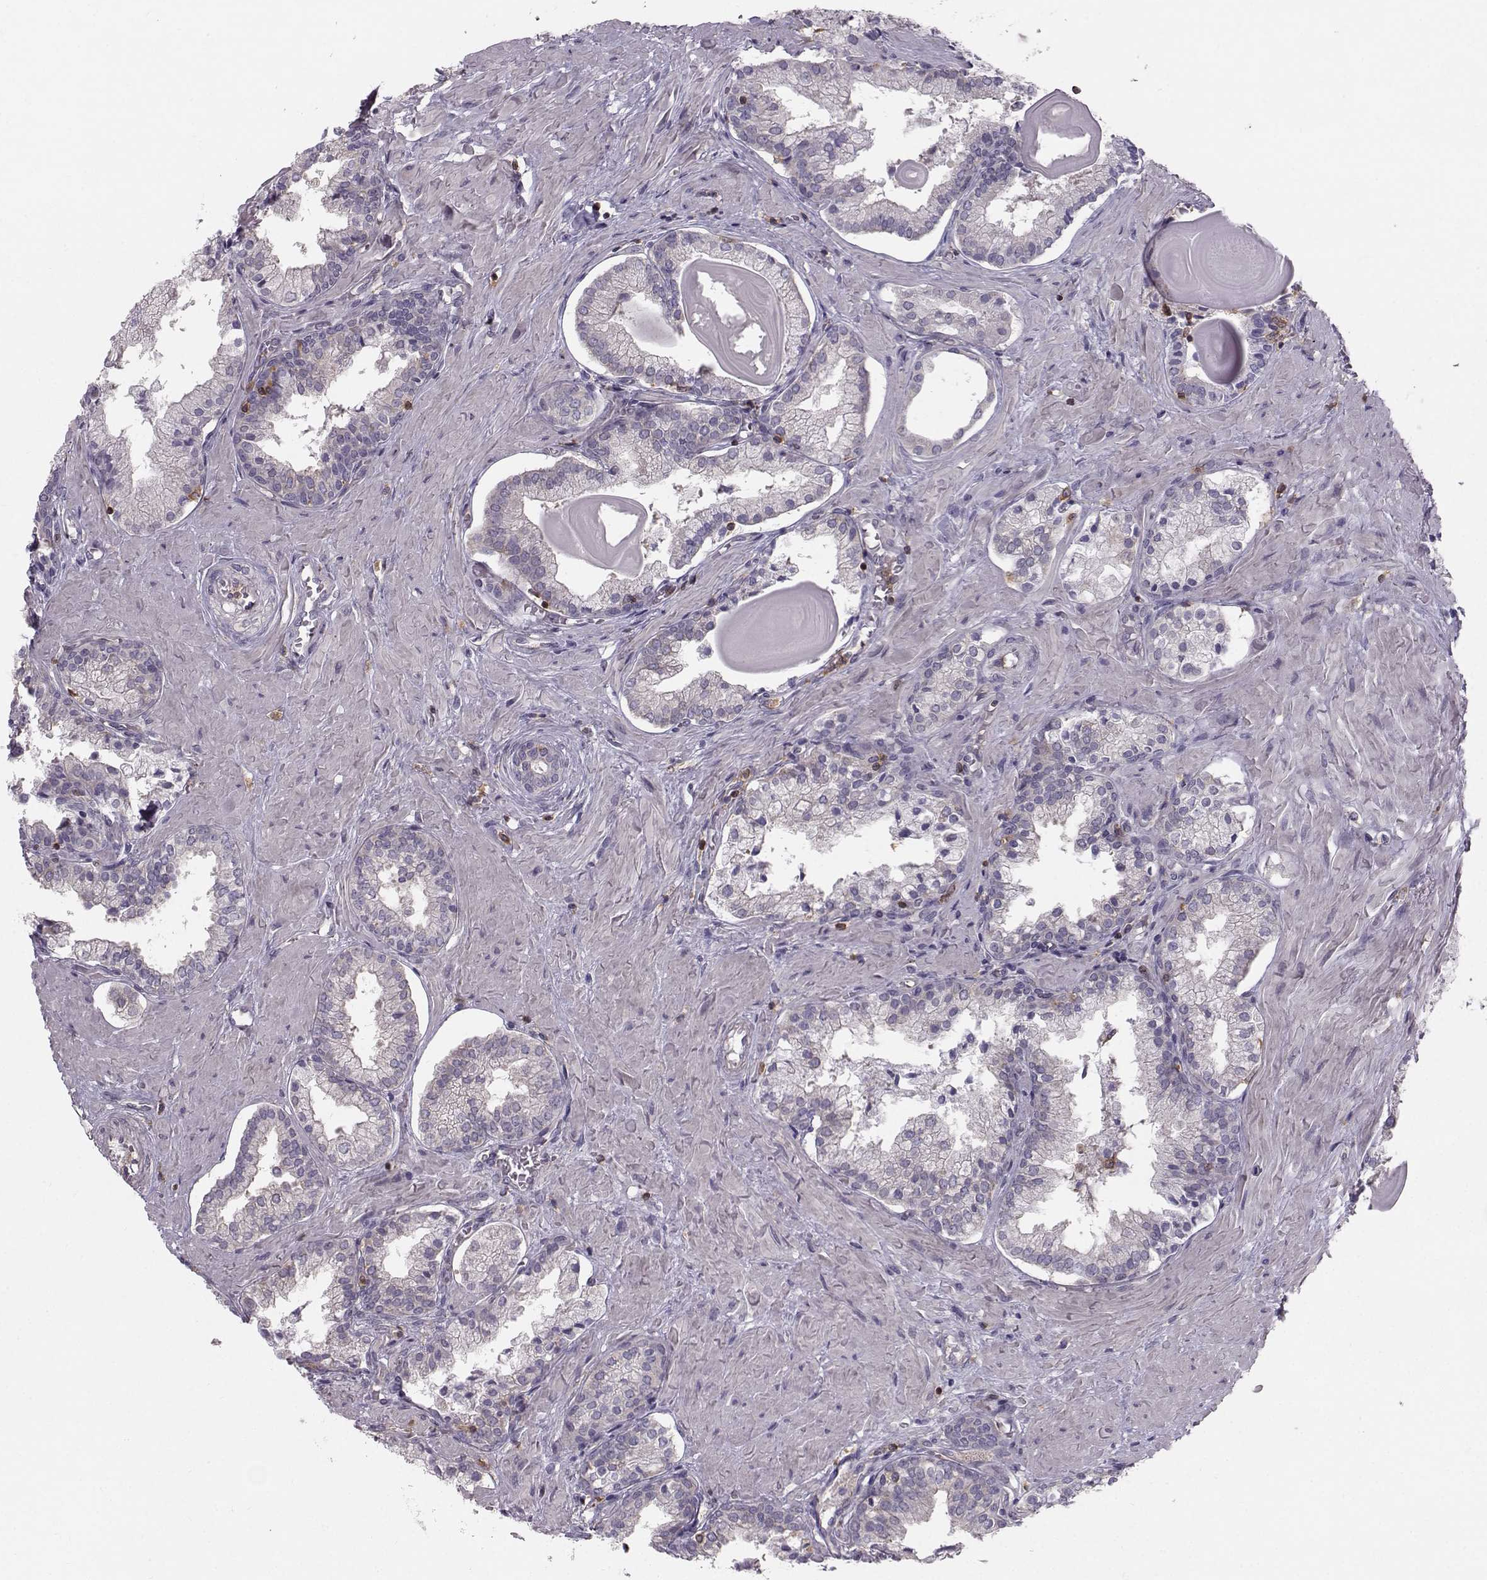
{"staining": {"intensity": "negative", "quantity": "none", "location": "none"}, "tissue": "prostate cancer", "cell_type": "Tumor cells", "image_type": "cancer", "snomed": [{"axis": "morphology", "description": "Adenocarcinoma, NOS"}, {"axis": "topography", "description": "Prostate and seminal vesicle, NOS"}, {"axis": "topography", "description": "Prostate"}], "caption": "High magnification brightfield microscopy of prostate cancer stained with DAB (brown) and counterstained with hematoxylin (blue): tumor cells show no significant staining.", "gene": "ZBTB32", "patient": {"sex": "male", "age": 44}}